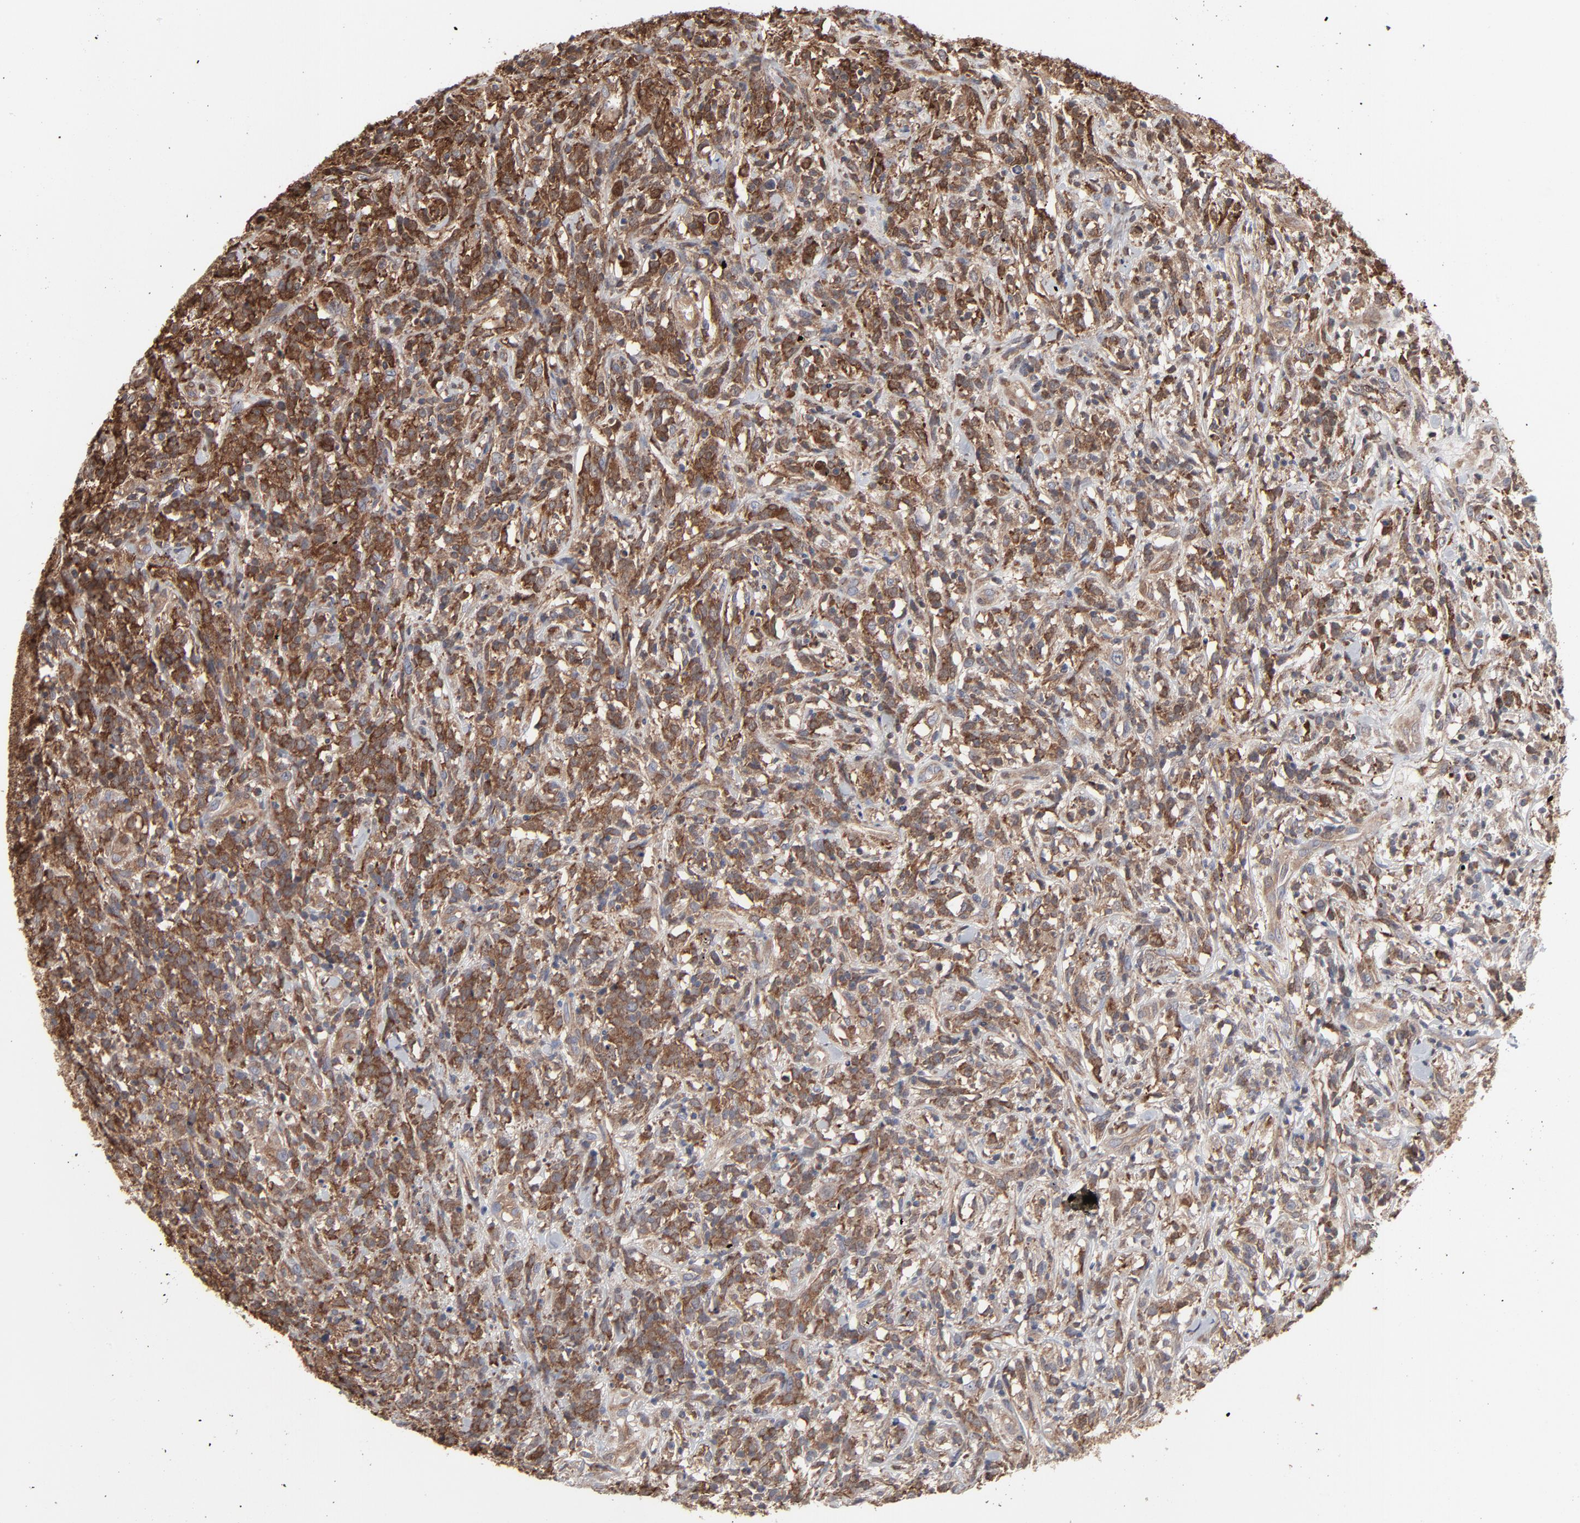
{"staining": {"intensity": "moderate", "quantity": ">75%", "location": "cytoplasmic/membranous"}, "tissue": "lymphoma", "cell_type": "Tumor cells", "image_type": "cancer", "snomed": [{"axis": "morphology", "description": "Malignant lymphoma, non-Hodgkin's type, High grade"}, {"axis": "topography", "description": "Lymph node"}], "caption": "Immunohistochemical staining of malignant lymphoma, non-Hodgkin's type (high-grade) reveals medium levels of moderate cytoplasmic/membranous protein staining in approximately >75% of tumor cells.", "gene": "MAP2K1", "patient": {"sex": "female", "age": 73}}